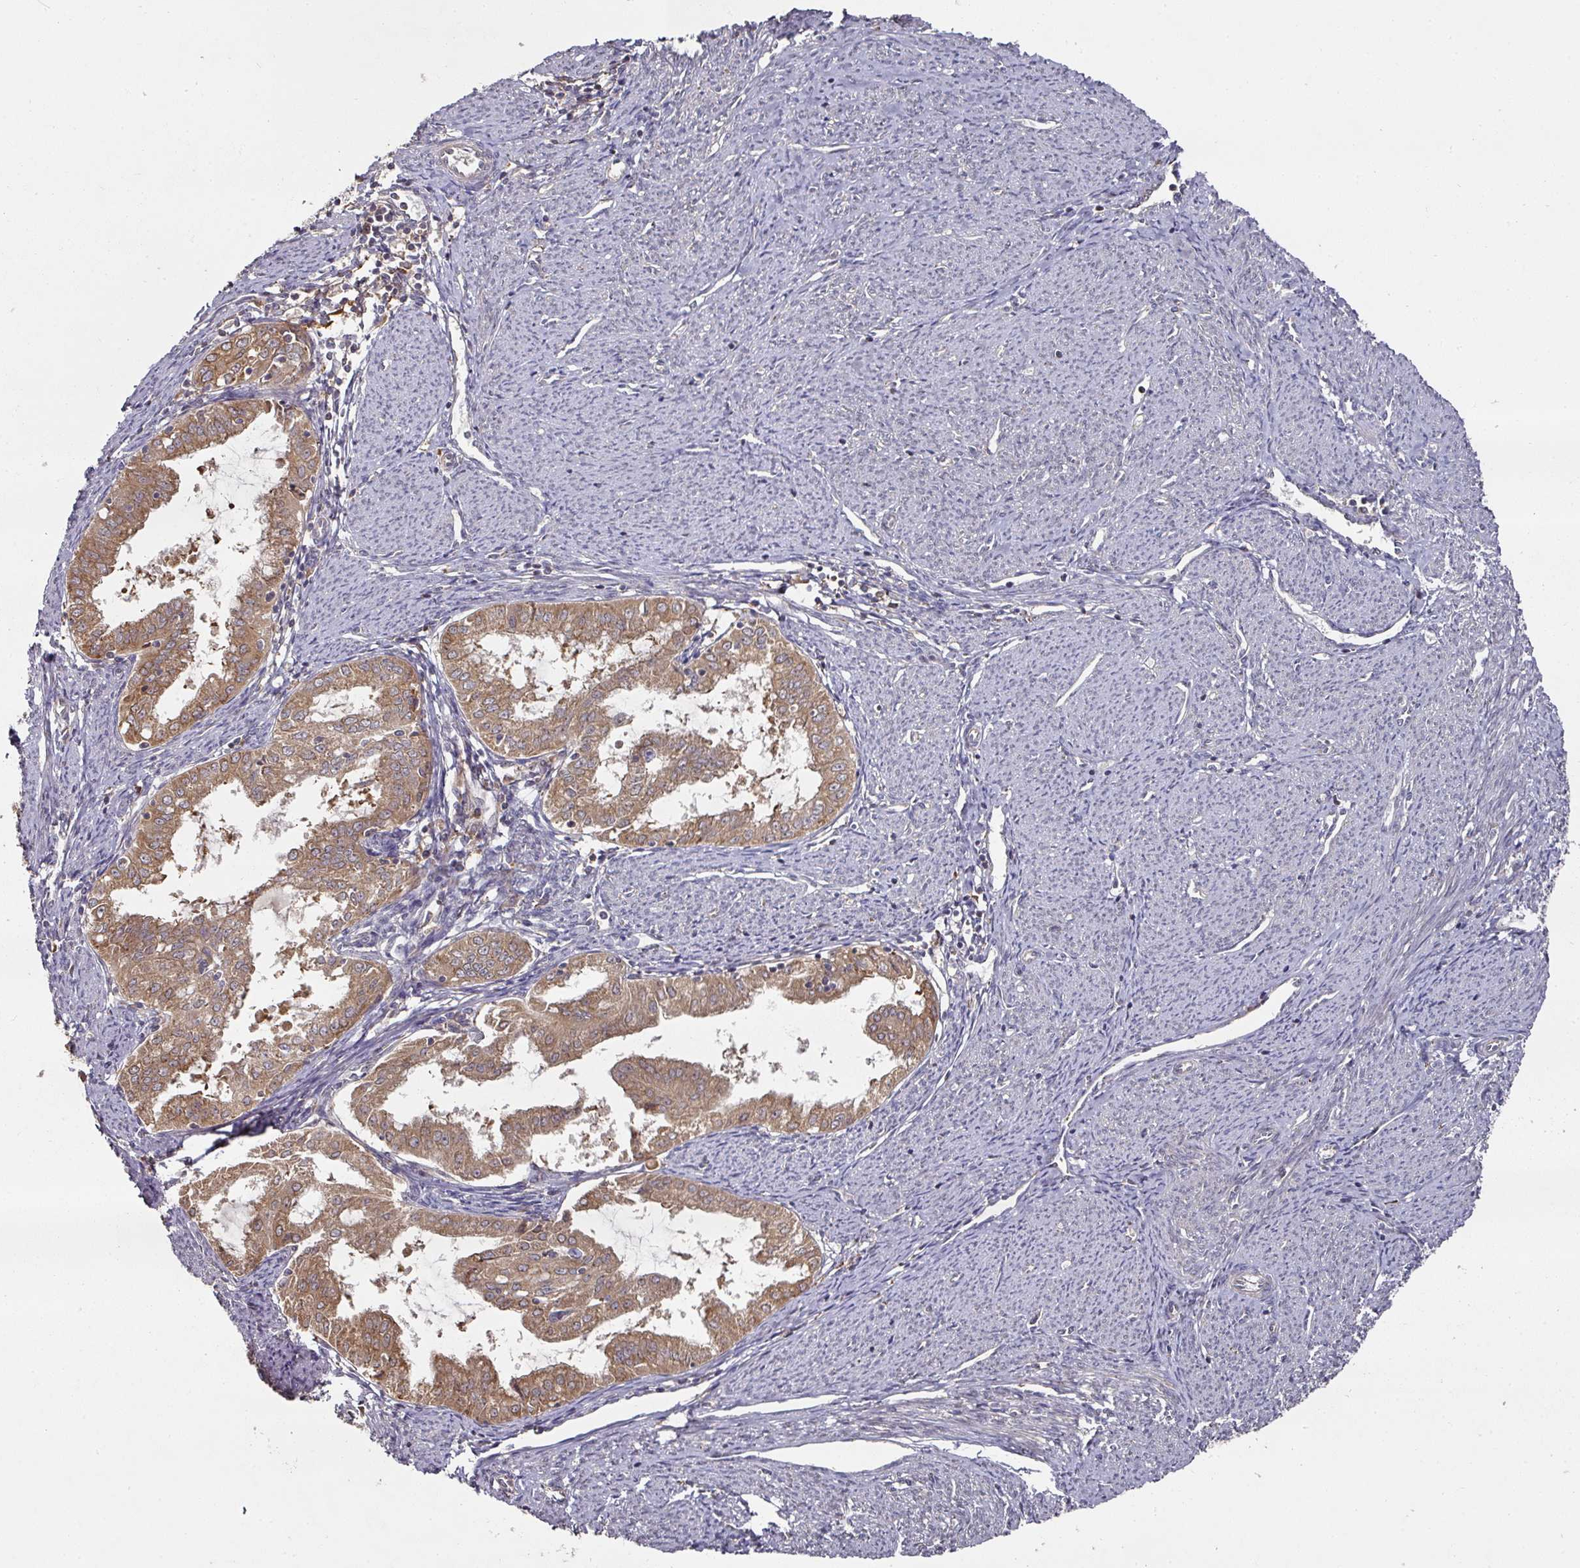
{"staining": {"intensity": "moderate", "quantity": ">75%", "location": "cytoplasmic/membranous"}, "tissue": "endometrial cancer", "cell_type": "Tumor cells", "image_type": "cancer", "snomed": [{"axis": "morphology", "description": "Adenocarcinoma, NOS"}, {"axis": "topography", "description": "Endometrium"}], "caption": "About >75% of tumor cells in human endometrial cancer (adenocarcinoma) show moderate cytoplasmic/membranous protein staining as visualized by brown immunohistochemical staining.", "gene": "CEP95", "patient": {"sex": "female", "age": 70}}